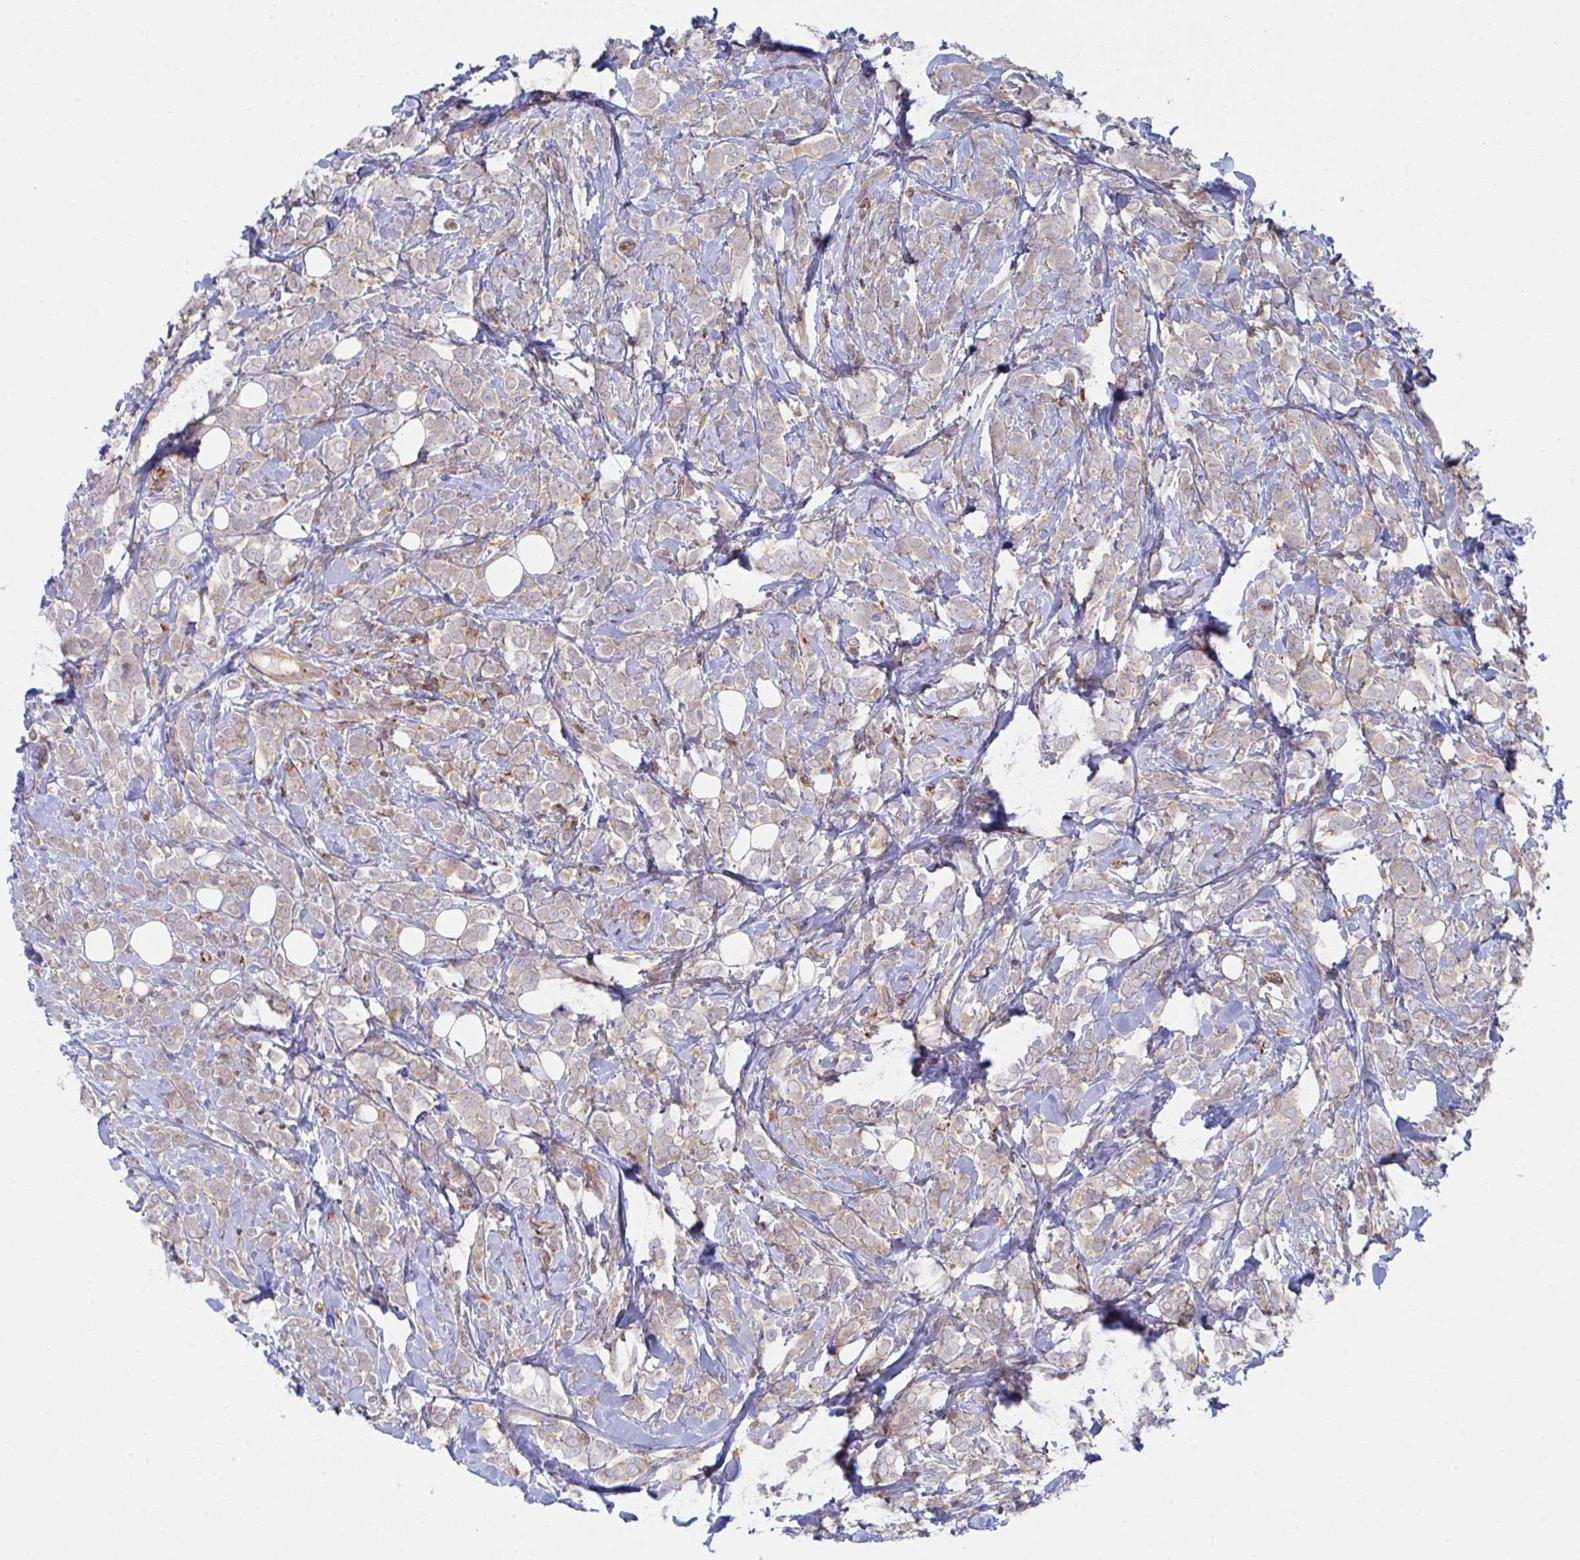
{"staining": {"intensity": "weak", "quantity": "25%-75%", "location": "cytoplasmic/membranous"}, "tissue": "breast cancer", "cell_type": "Tumor cells", "image_type": "cancer", "snomed": [{"axis": "morphology", "description": "Lobular carcinoma"}, {"axis": "topography", "description": "Breast"}], "caption": "This is an image of IHC staining of breast lobular carcinoma, which shows weak staining in the cytoplasmic/membranous of tumor cells.", "gene": "WNK1", "patient": {"sex": "female", "age": 49}}